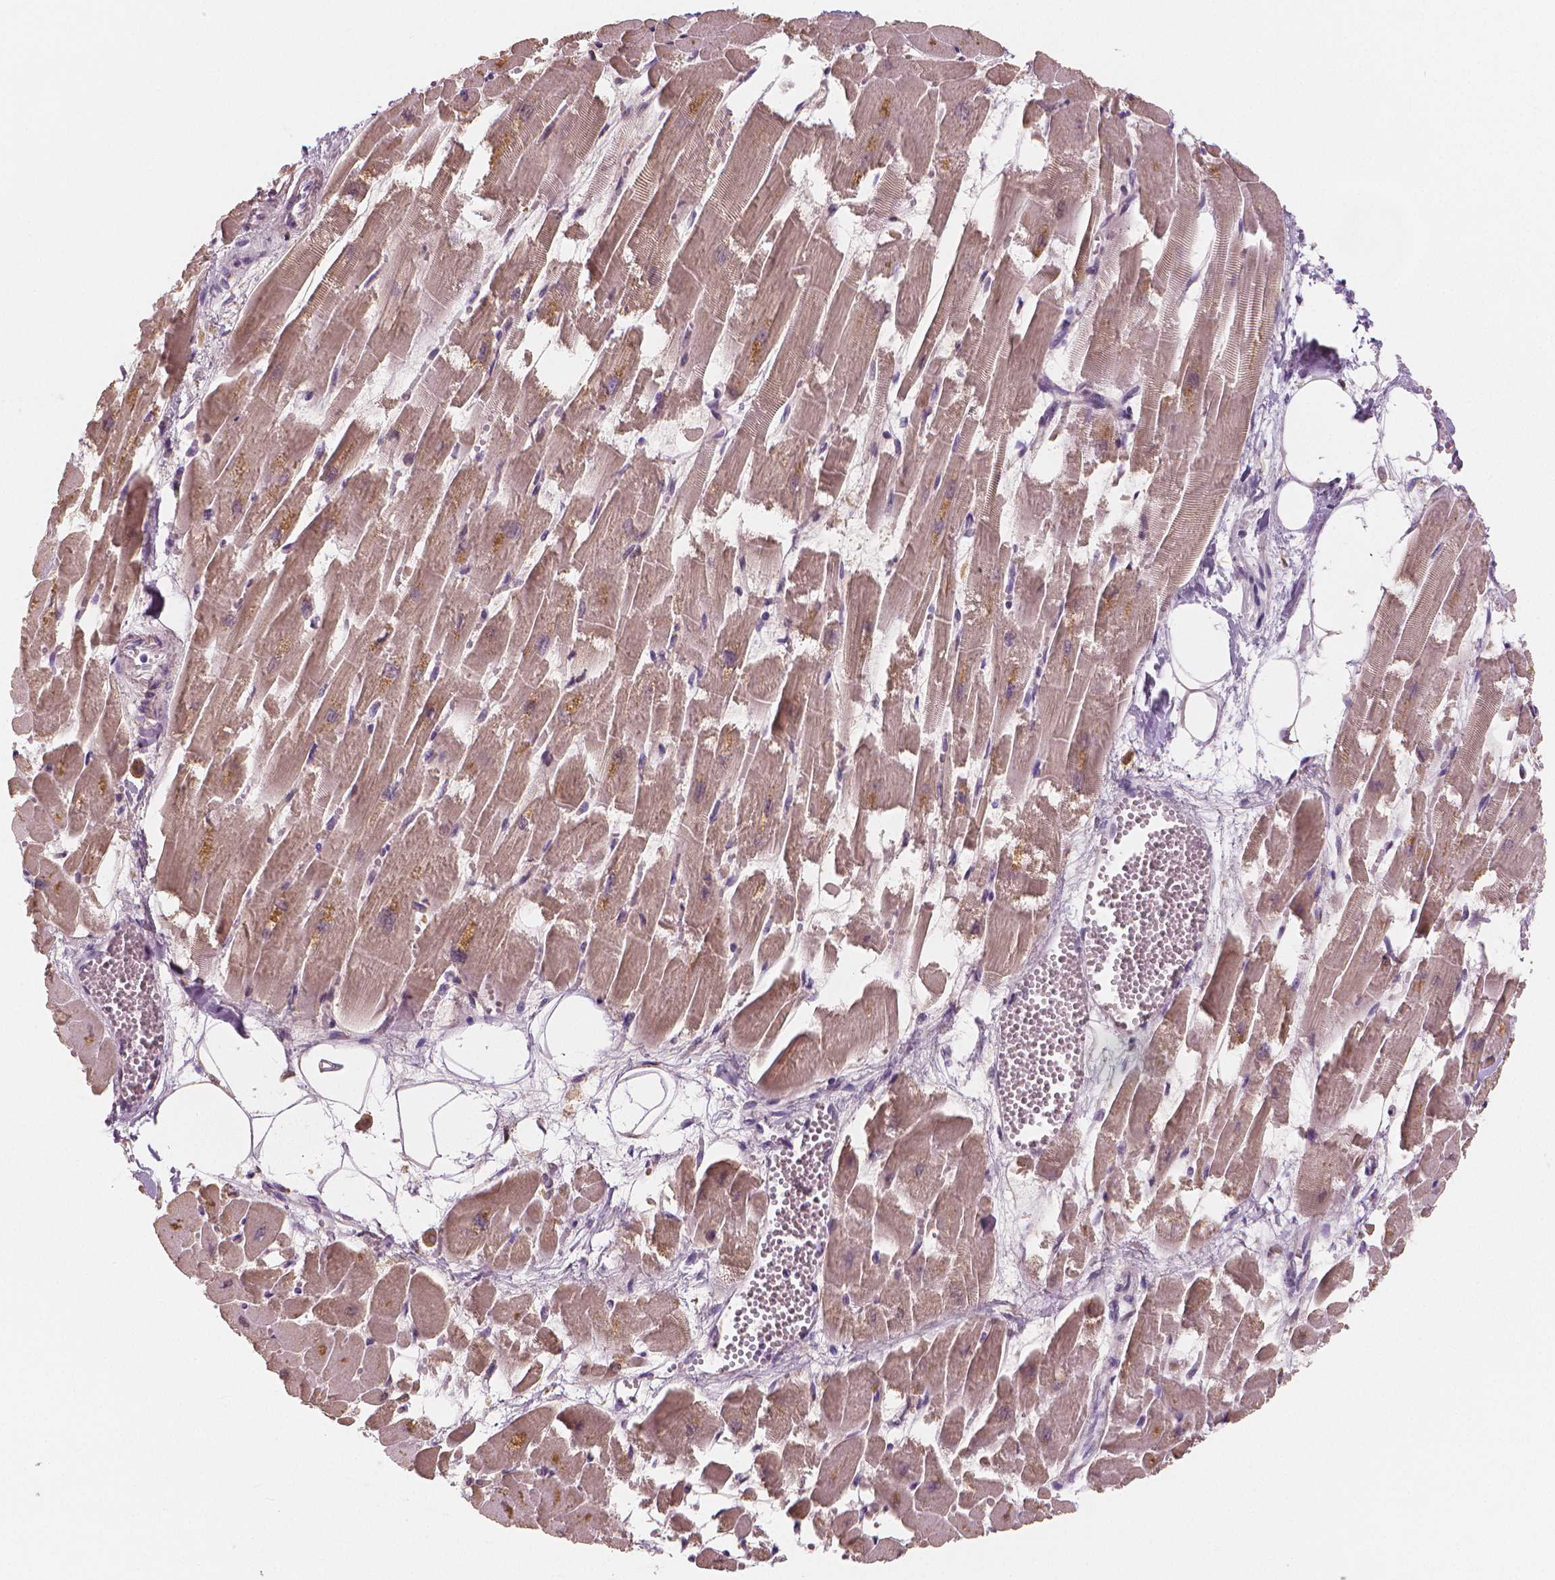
{"staining": {"intensity": "moderate", "quantity": "25%-75%", "location": "cytoplasmic/membranous"}, "tissue": "heart muscle", "cell_type": "Cardiomyocytes", "image_type": "normal", "snomed": [{"axis": "morphology", "description": "Normal tissue, NOS"}, {"axis": "topography", "description": "Heart"}], "caption": "Moderate cytoplasmic/membranous expression is present in about 25%-75% of cardiomyocytes in unremarkable heart muscle. The protein is shown in brown color, while the nuclei are stained blue.", "gene": "RNASE7", "patient": {"sex": "female", "age": 52}}